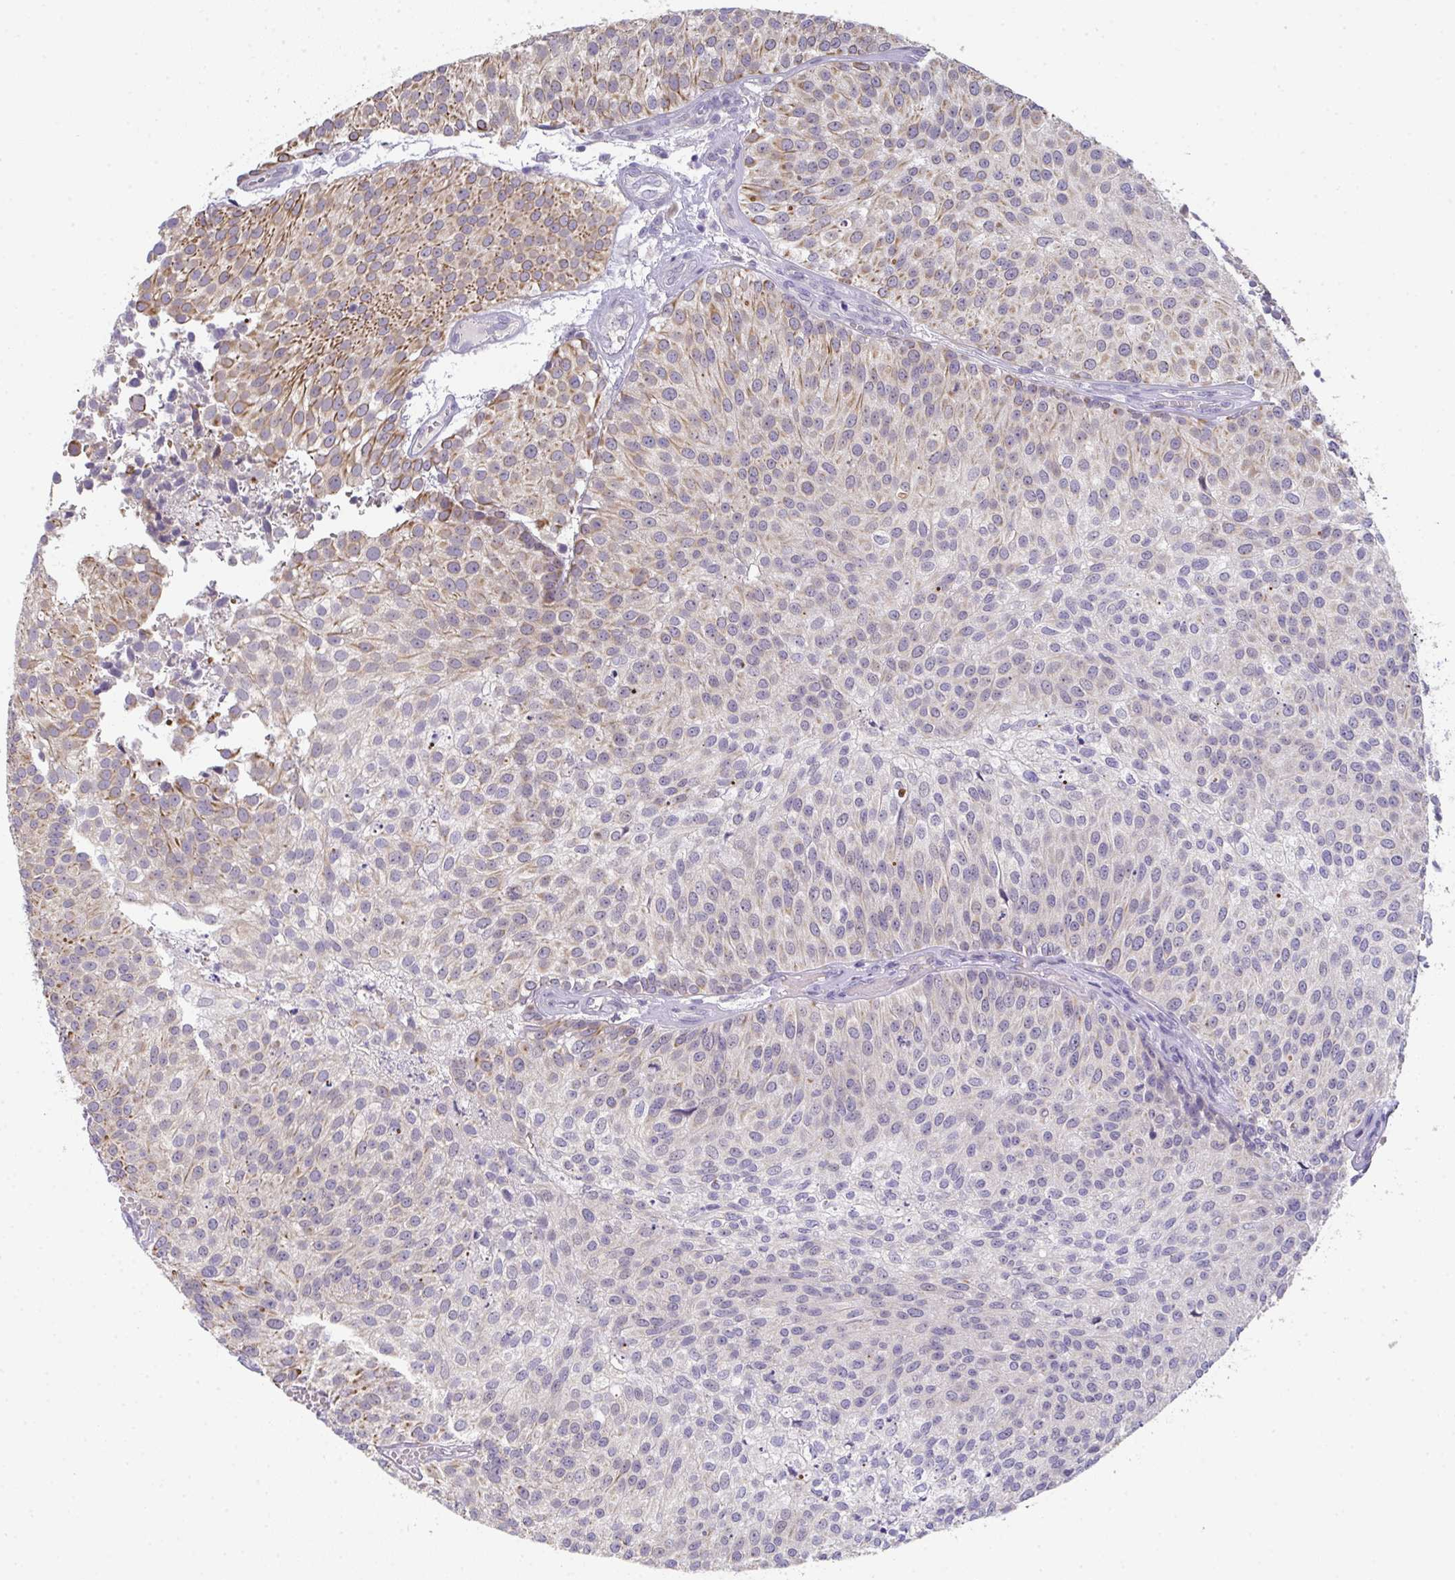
{"staining": {"intensity": "moderate", "quantity": "25%-75%", "location": "cytoplasmic/membranous,nuclear"}, "tissue": "urothelial cancer", "cell_type": "Tumor cells", "image_type": "cancer", "snomed": [{"axis": "morphology", "description": "Urothelial carcinoma, Low grade"}, {"axis": "topography", "description": "Urinary bladder"}], "caption": "Urothelial carcinoma (low-grade) stained with DAB (3,3'-diaminobenzidine) immunohistochemistry demonstrates medium levels of moderate cytoplasmic/membranous and nuclear staining in about 25%-75% of tumor cells. Immunohistochemistry stains the protein of interest in brown and the nuclei are stained blue.", "gene": "RIOK1", "patient": {"sex": "female", "age": 79}}